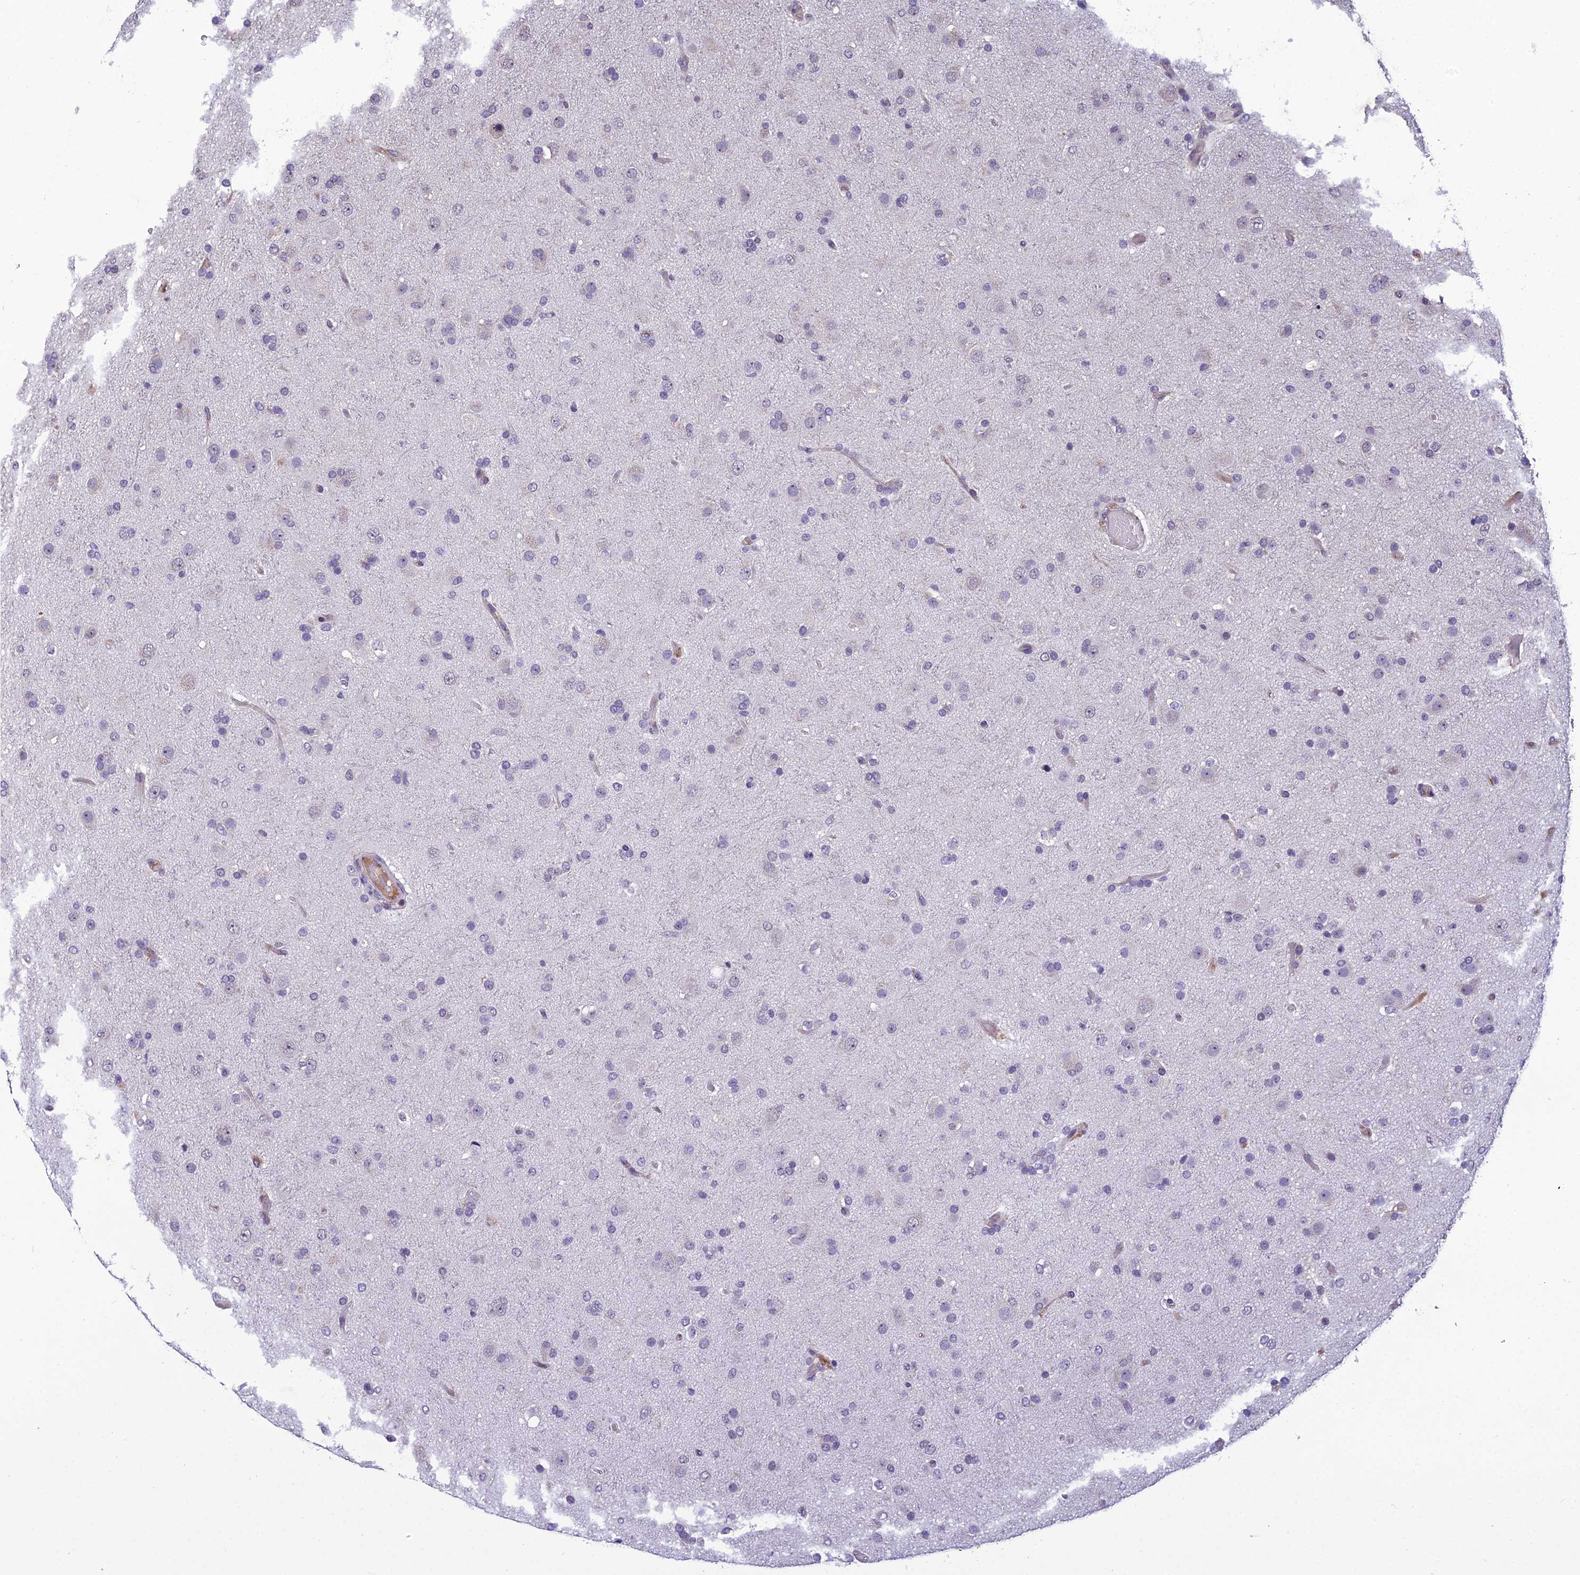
{"staining": {"intensity": "negative", "quantity": "none", "location": "none"}, "tissue": "glioma", "cell_type": "Tumor cells", "image_type": "cancer", "snomed": [{"axis": "morphology", "description": "Glioma, malignant, Low grade"}, {"axis": "topography", "description": "Brain"}], "caption": "High magnification brightfield microscopy of glioma stained with DAB (3,3'-diaminobenzidine) (brown) and counterstained with hematoxylin (blue): tumor cells show no significant staining. The staining is performed using DAB (3,3'-diaminobenzidine) brown chromogen with nuclei counter-stained in using hematoxylin.", "gene": "GRWD1", "patient": {"sex": "male", "age": 65}}